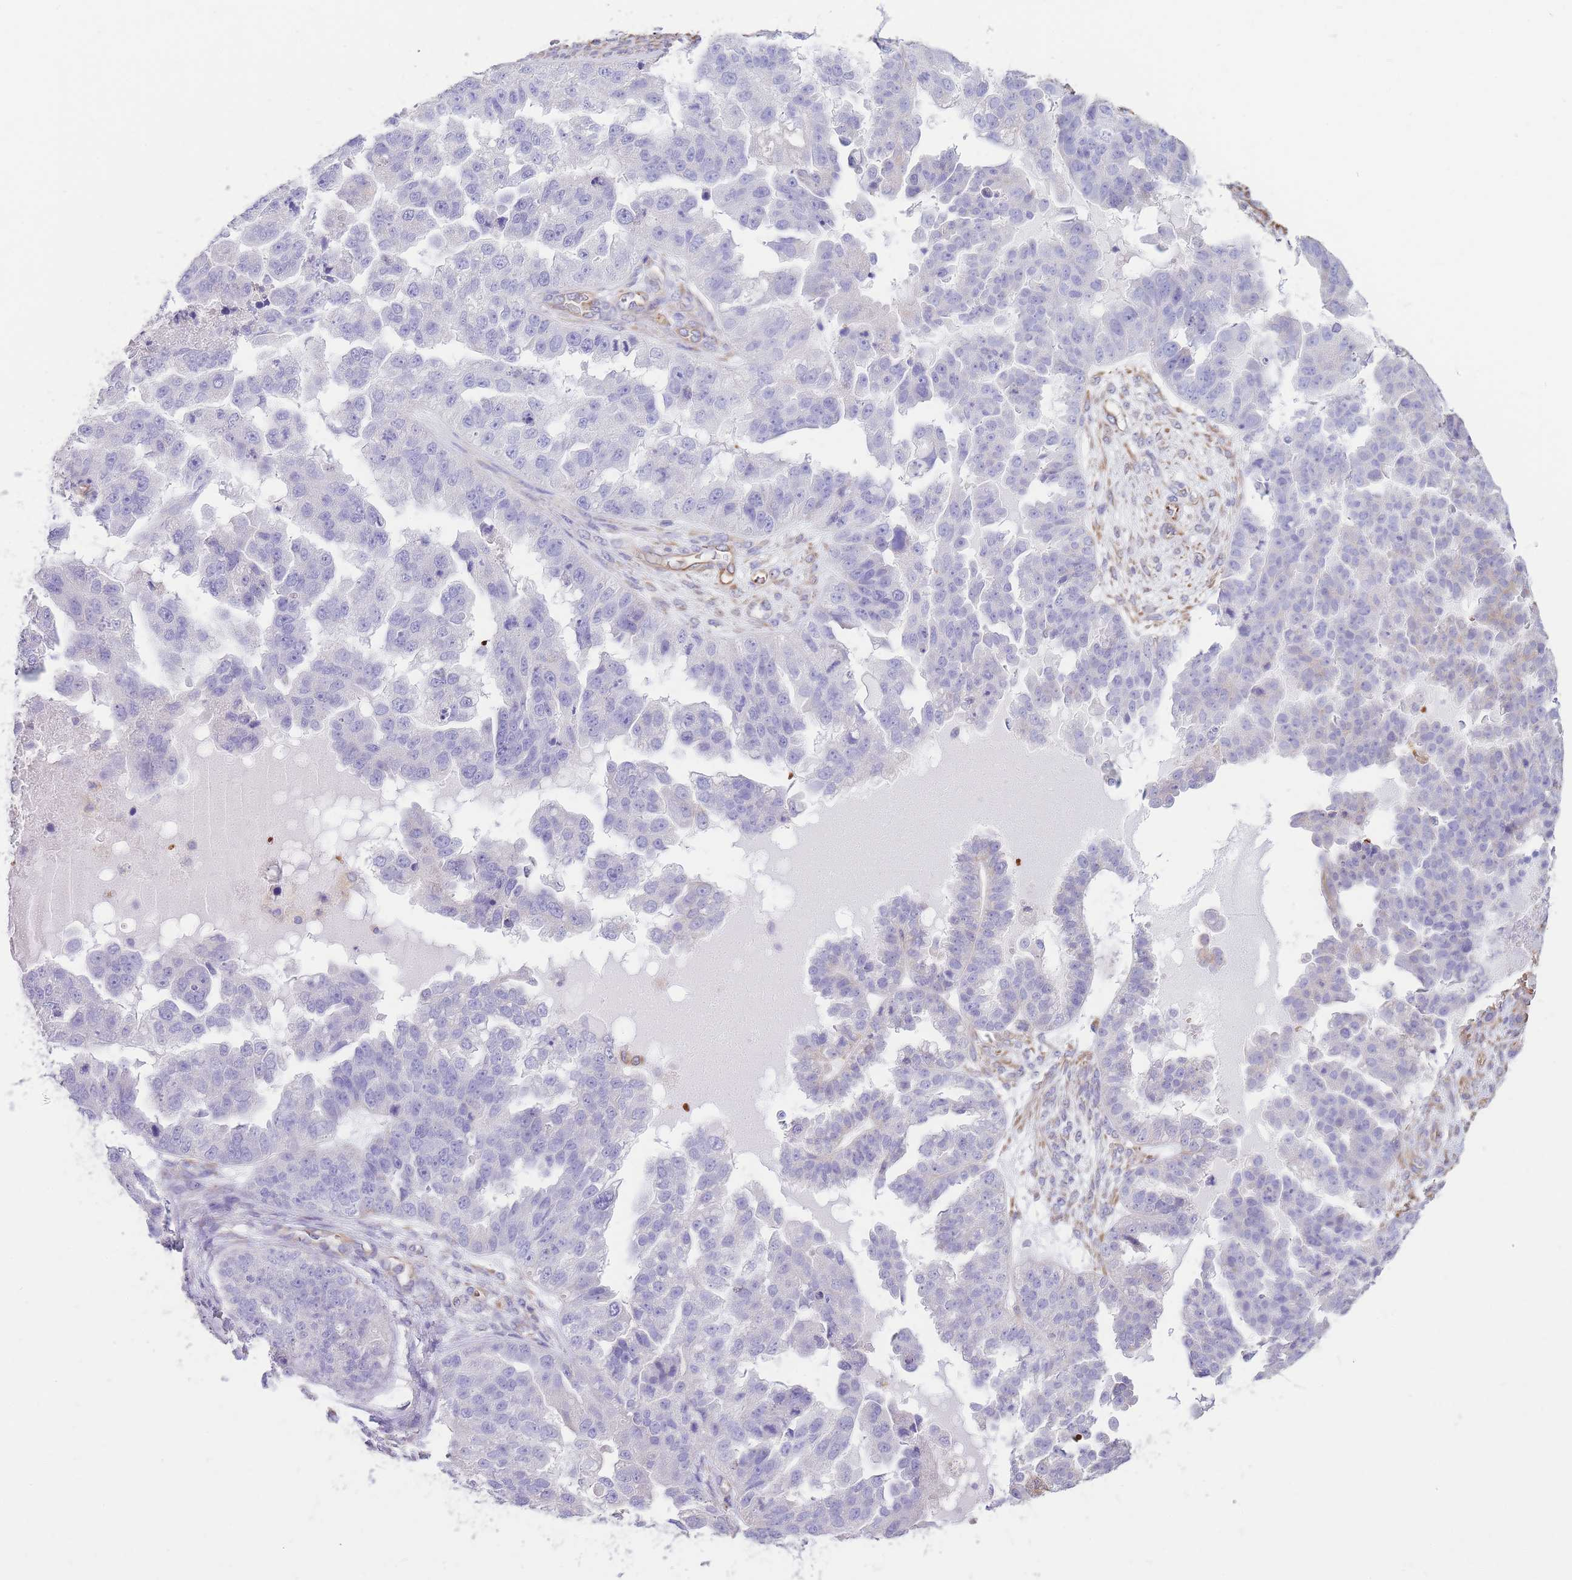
{"staining": {"intensity": "negative", "quantity": "none", "location": "none"}, "tissue": "ovarian cancer", "cell_type": "Tumor cells", "image_type": "cancer", "snomed": [{"axis": "morphology", "description": "Cystadenocarcinoma, serous, NOS"}, {"axis": "topography", "description": "Ovary"}], "caption": "There is no significant staining in tumor cells of serous cystadenocarcinoma (ovarian).", "gene": "ANKRD53", "patient": {"sex": "female", "age": 58}}